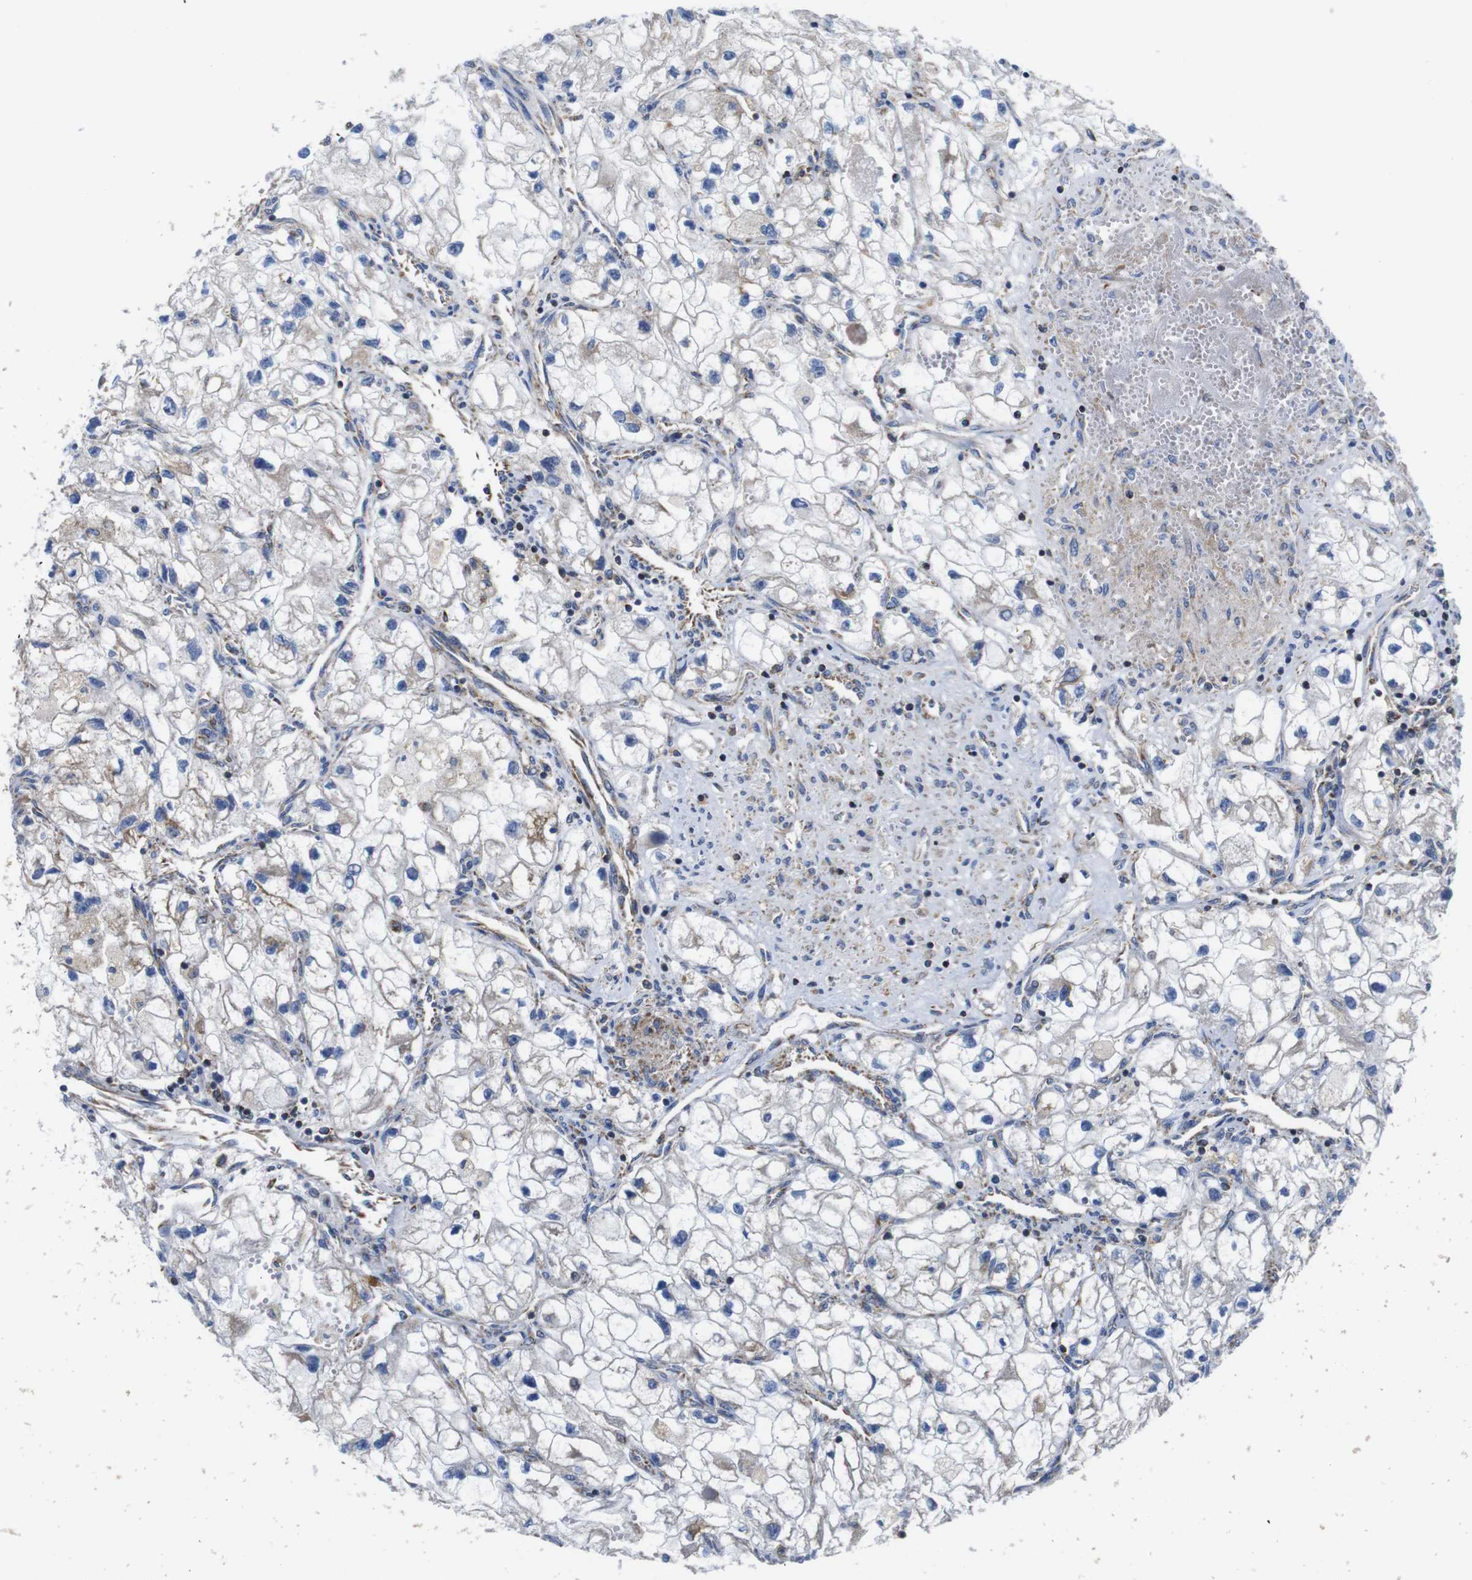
{"staining": {"intensity": "negative", "quantity": "none", "location": "none"}, "tissue": "renal cancer", "cell_type": "Tumor cells", "image_type": "cancer", "snomed": [{"axis": "morphology", "description": "Adenocarcinoma, NOS"}, {"axis": "topography", "description": "Kidney"}], "caption": "The micrograph shows no staining of tumor cells in renal cancer.", "gene": "PDCD1LG2", "patient": {"sex": "female", "age": 70}}